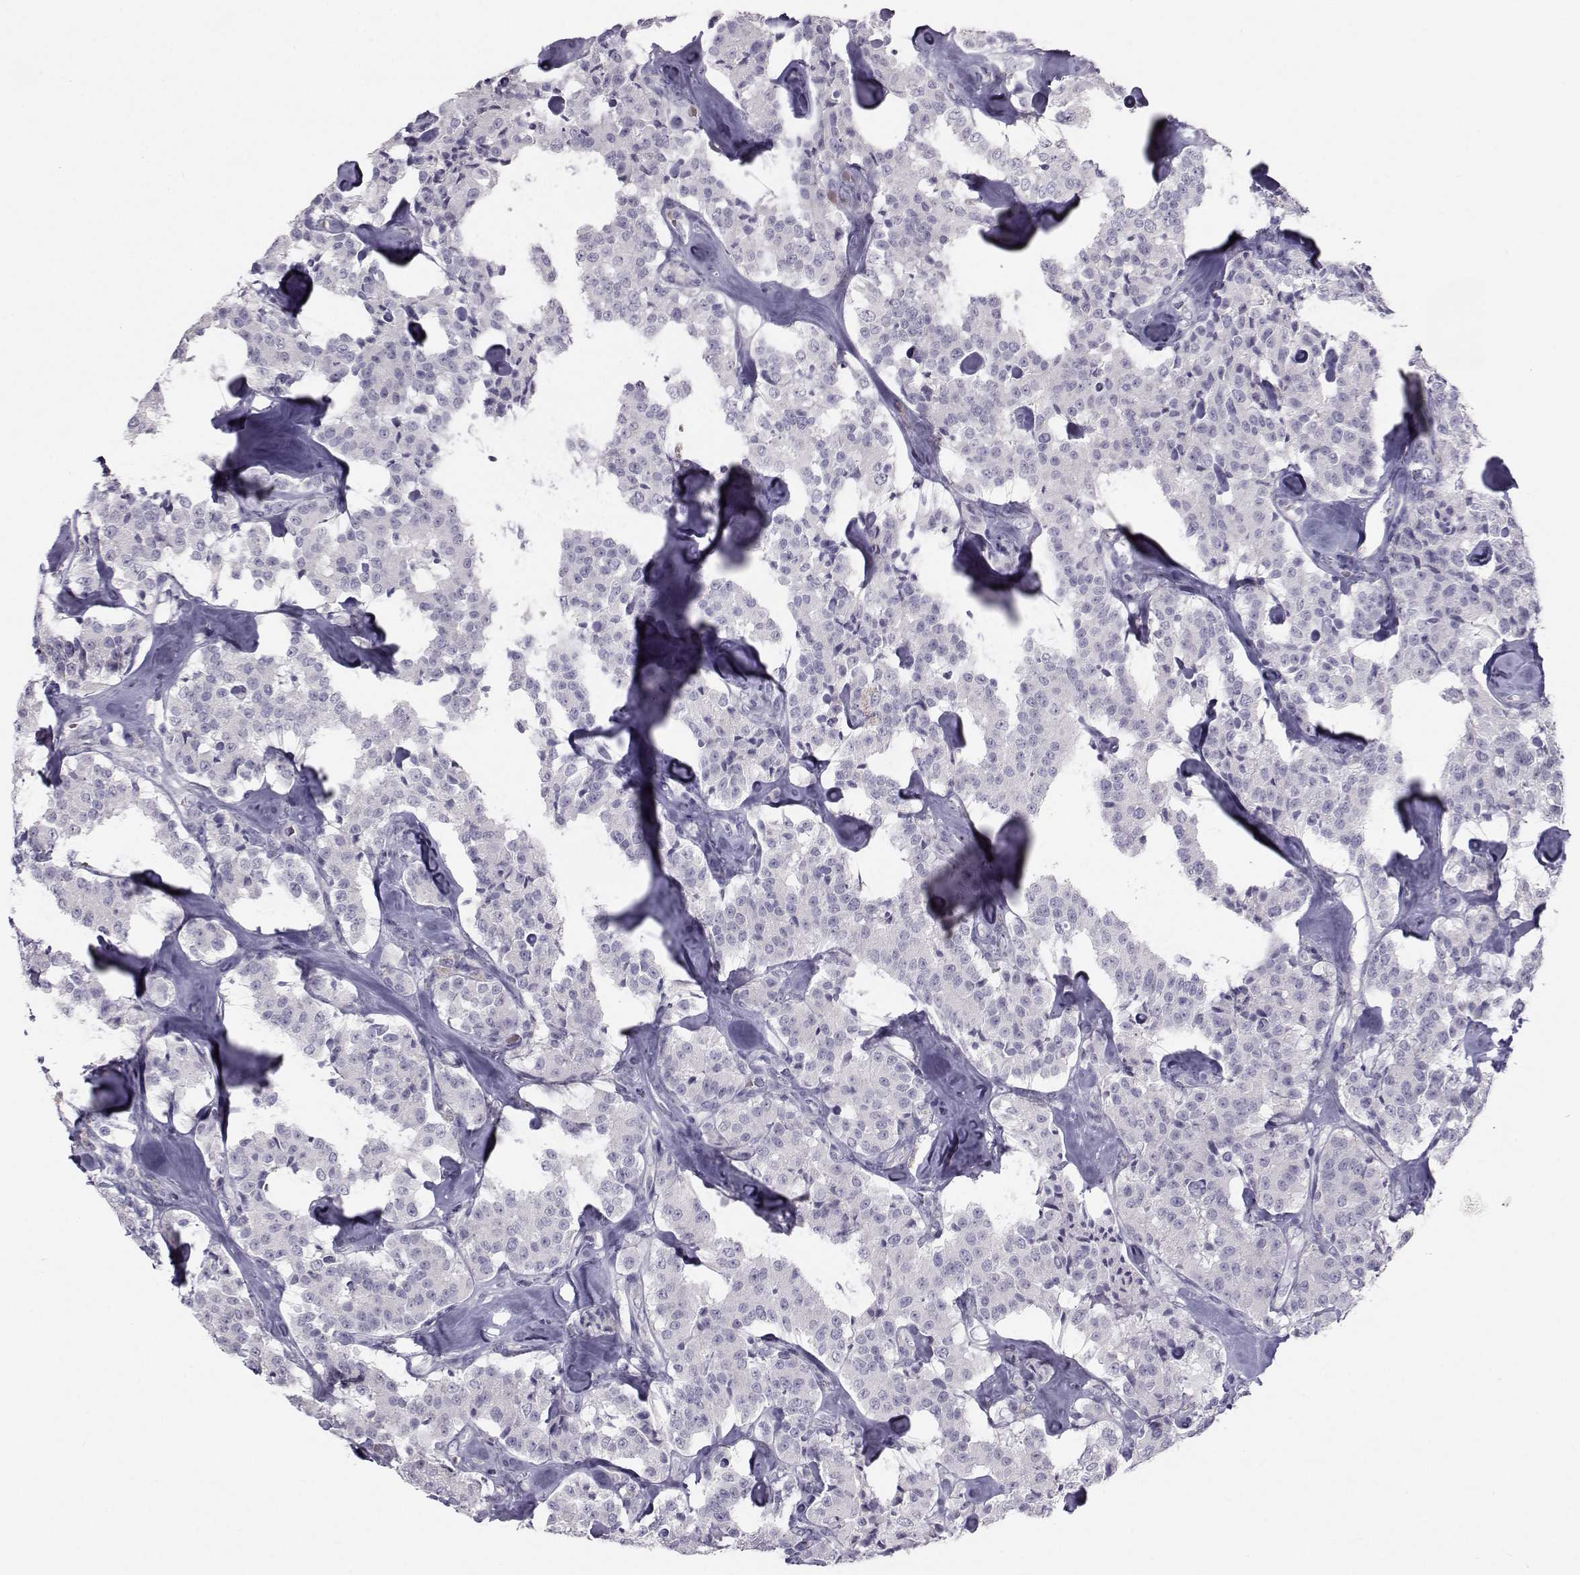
{"staining": {"intensity": "negative", "quantity": "none", "location": "none"}, "tissue": "carcinoid", "cell_type": "Tumor cells", "image_type": "cancer", "snomed": [{"axis": "morphology", "description": "Carcinoid, malignant, NOS"}, {"axis": "topography", "description": "Pancreas"}], "caption": "Carcinoid was stained to show a protein in brown. There is no significant expression in tumor cells.", "gene": "GARIN3", "patient": {"sex": "male", "age": 41}}